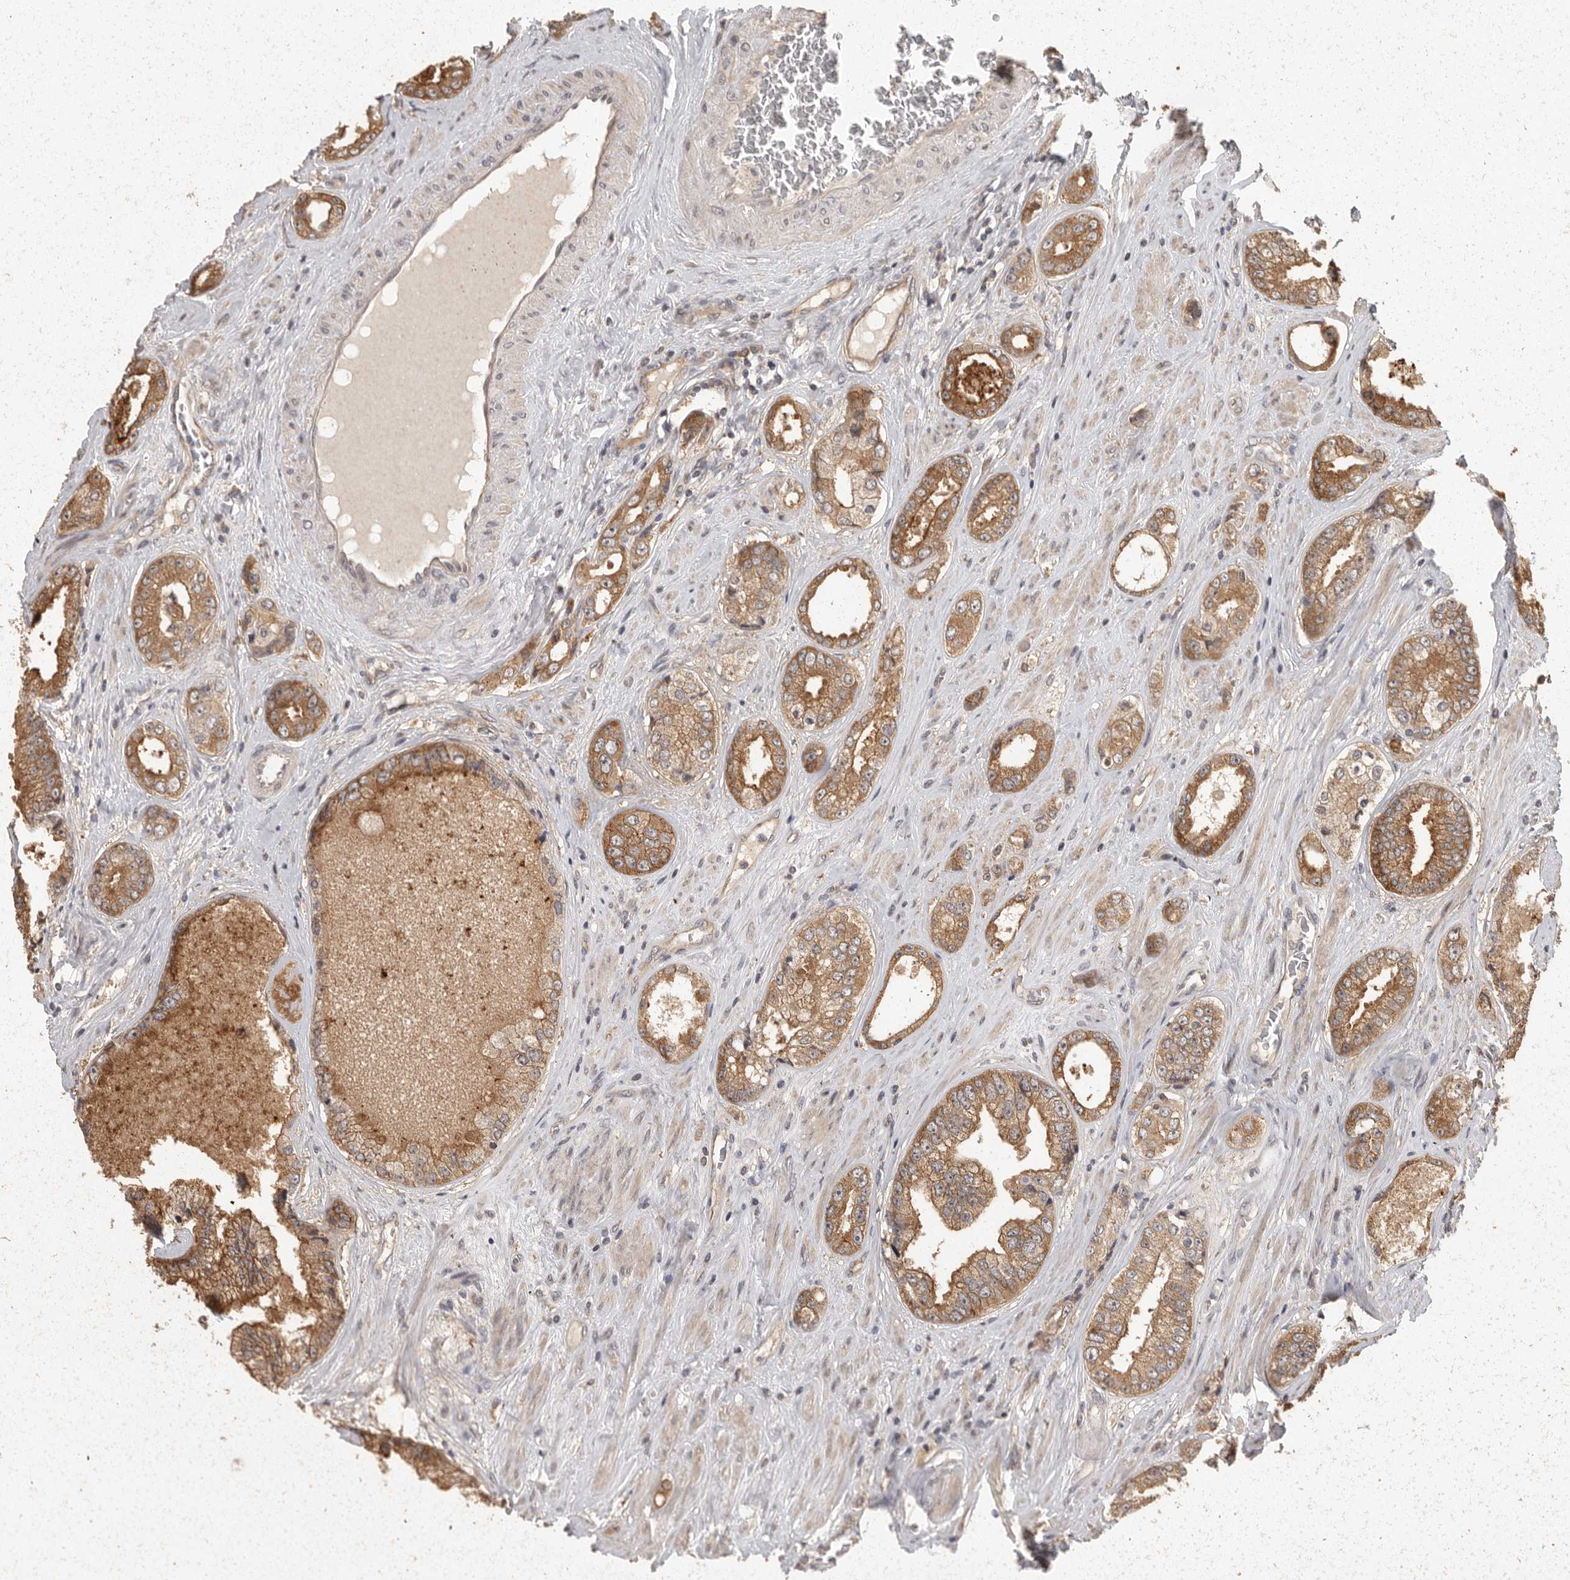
{"staining": {"intensity": "moderate", "quantity": ">75%", "location": "cytoplasmic/membranous"}, "tissue": "prostate cancer", "cell_type": "Tumor cells", "image_type": "cancer", "snomed": [{"axis": "morphology", "description": "Adenocarcinoma, High grade"}, {"axis": "topography", "description": "Prostate"}], "caption": "Human prostate cancer (high-grade adenocarcinoma) stained with a brown dye exhibits moderate cytoplasmic/membranous positive staining in approximately >75% of tumor cells.", "gene": "BAIAP2", "patient": {"sex": "male", "age": 61}}